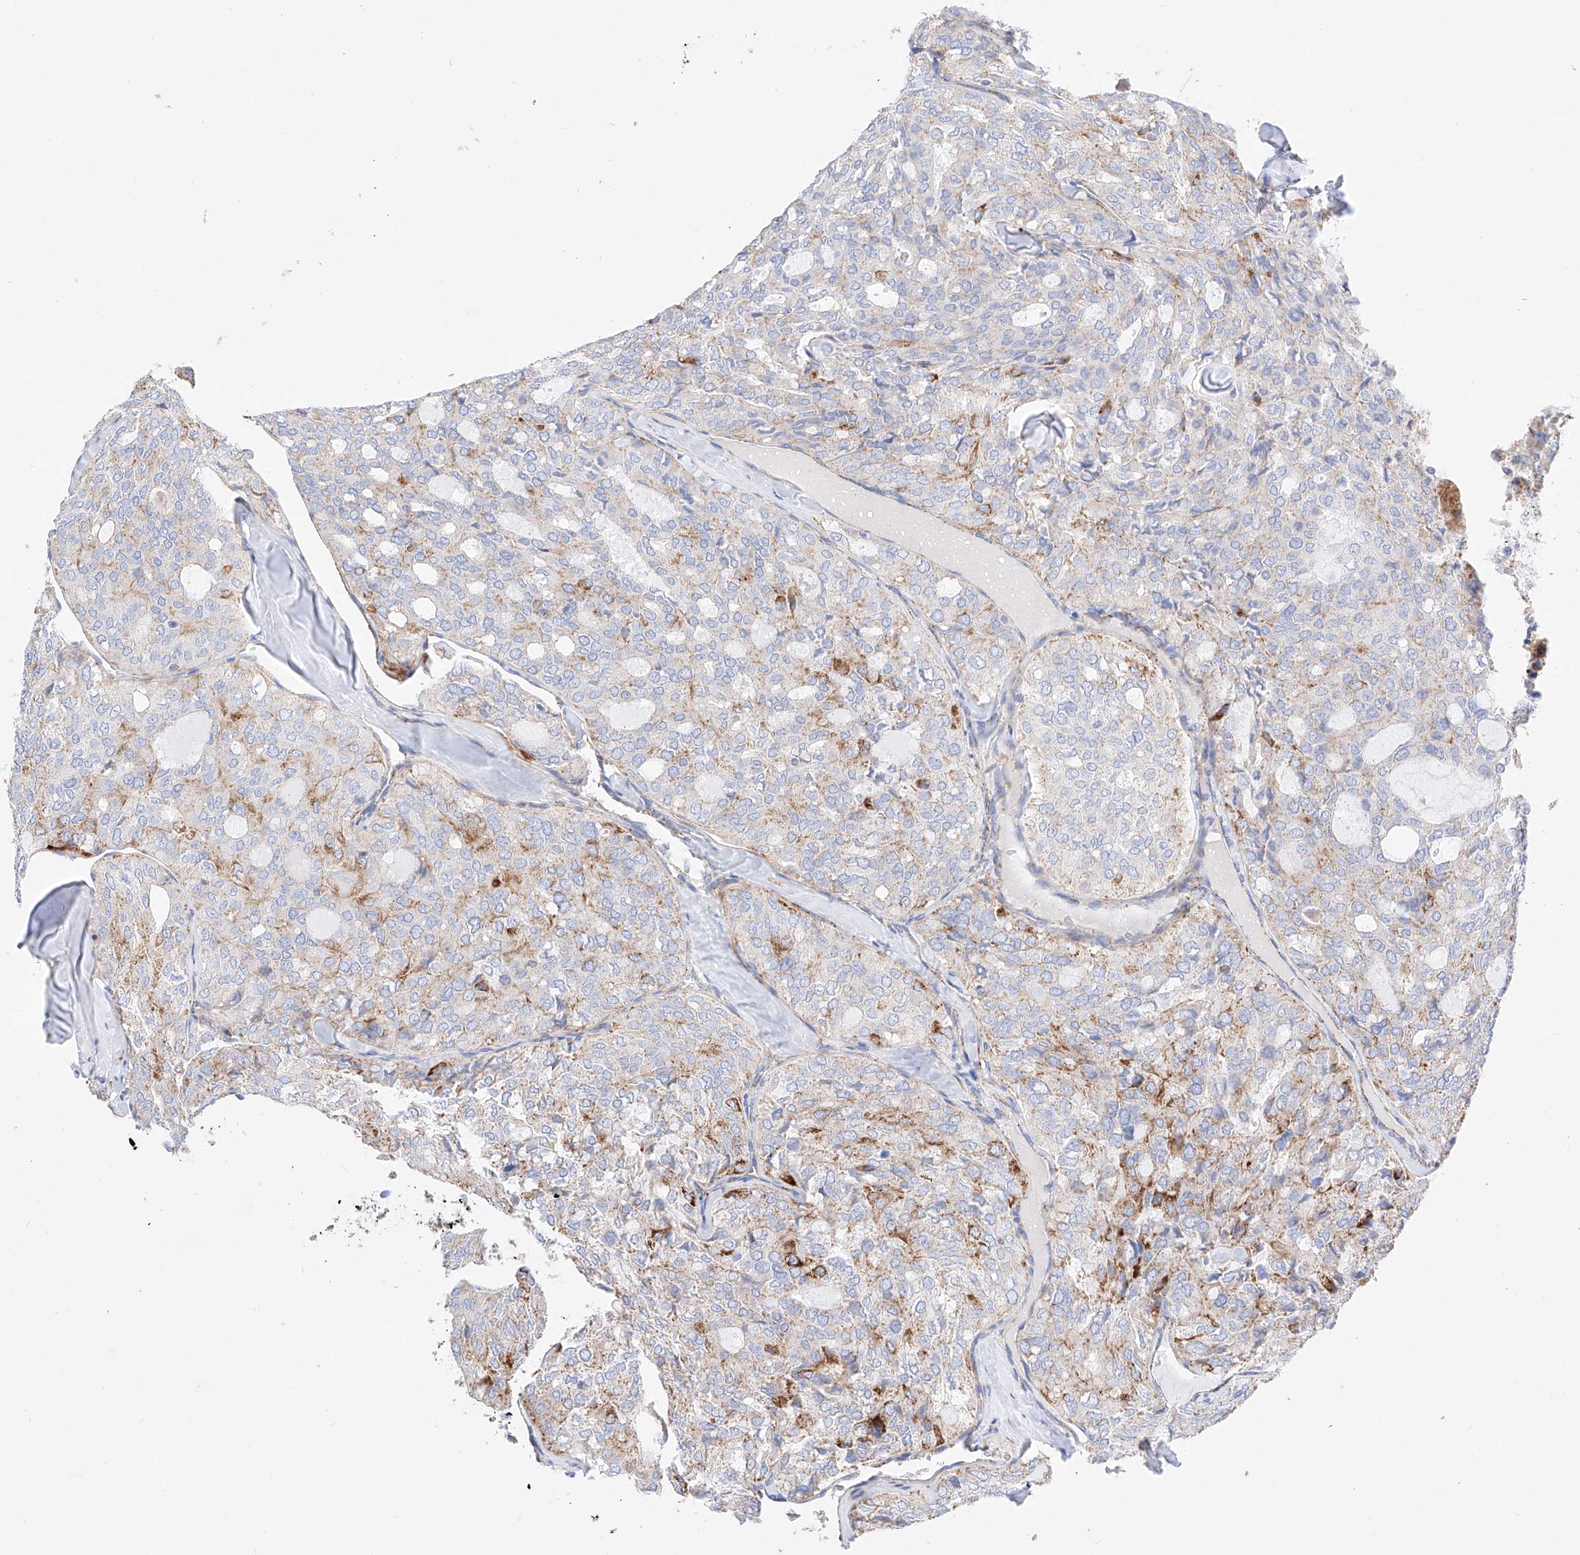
{"staining": {"intensity": "moderate", "quantity": "<25%", "location": "cytoplasmic/membranous"}, "tissue": "thyroid cancer", "cell_type": "Tumor cells", "image_type": "cancer", "snomed": [{"axis": "morphology", "description": "Follicular adenoma carcinoma, NOS"}, {"axis": "topography", "description": "Thyroid gland"}], "caption": "A histopathology image of human thyroid cancer stained for a protein exhibits moderate cytoplasmic/membranous brown staining in tumor cells. The staining was performed using DAB (3,3'-diaminobenzidine) to visualize the protein expression in brown, while the nuclei were stained in blue with hematoxylin (Magnification: 20x).", "gene": "C6orf62", "patient": {"sex": "male", "age": 75}}